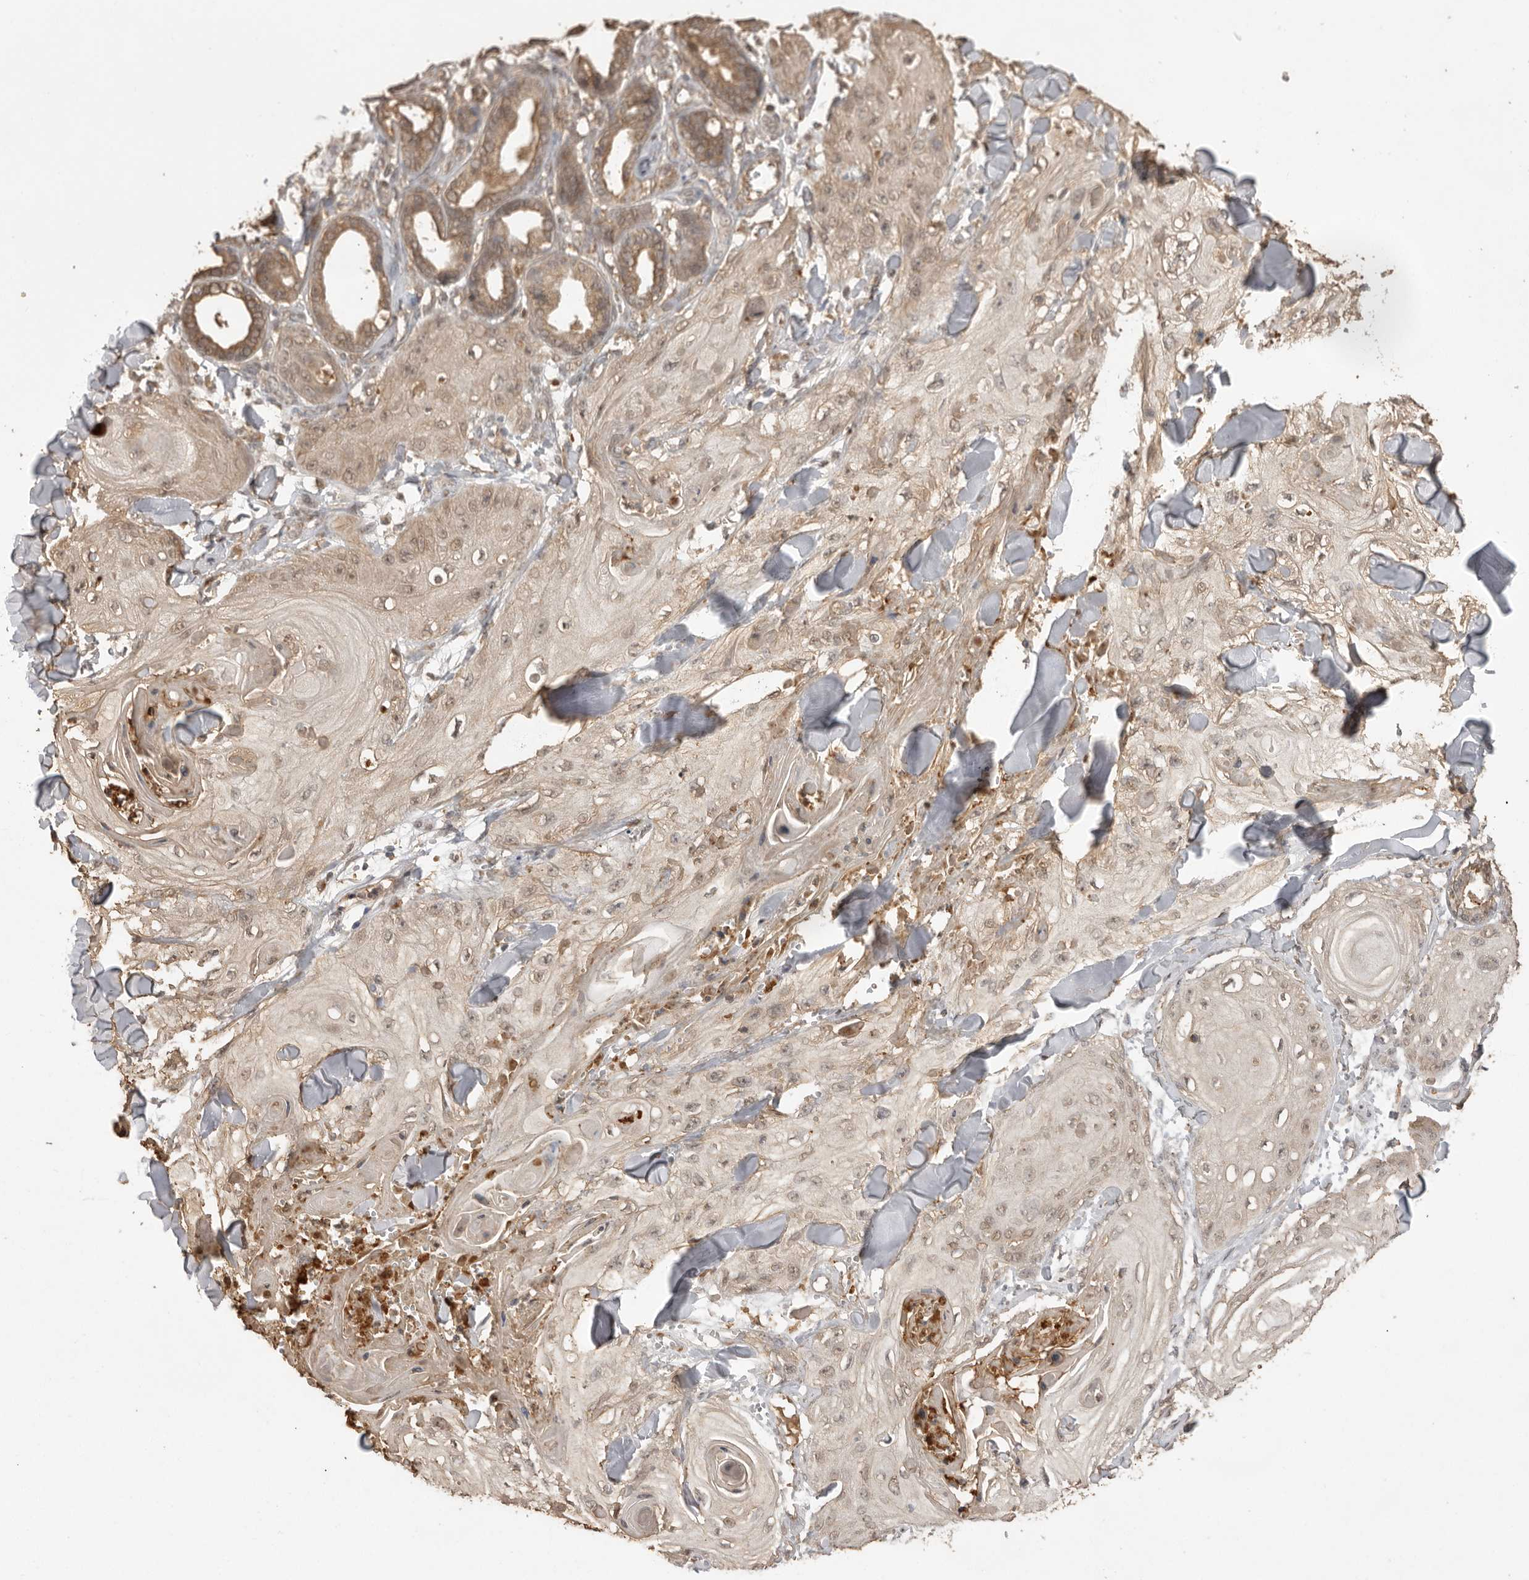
{"staining": {"intensity": "weak", "quantity": "25%-75%", "location": "cytoplasmic/membranous,nuclear"}, "tissue": "skin cancer", "cell_type": "Tumor cells", "image_type": "cancer", "snomed": [{"axis": "morphology", "description": "Squamous cell carcinoma, NOS"}, {"axis": "topography", "description": "Skin"}], "caption": "About 25%-75% of tumor cells in squamous cell carcinoma (skin) display weak cytoplasmic/membranous and nuclear protein positivity as visualized by brown immunohistochemical staining.", "gene": "JAG2", "patient": {"sex": "male", "age": 74}}